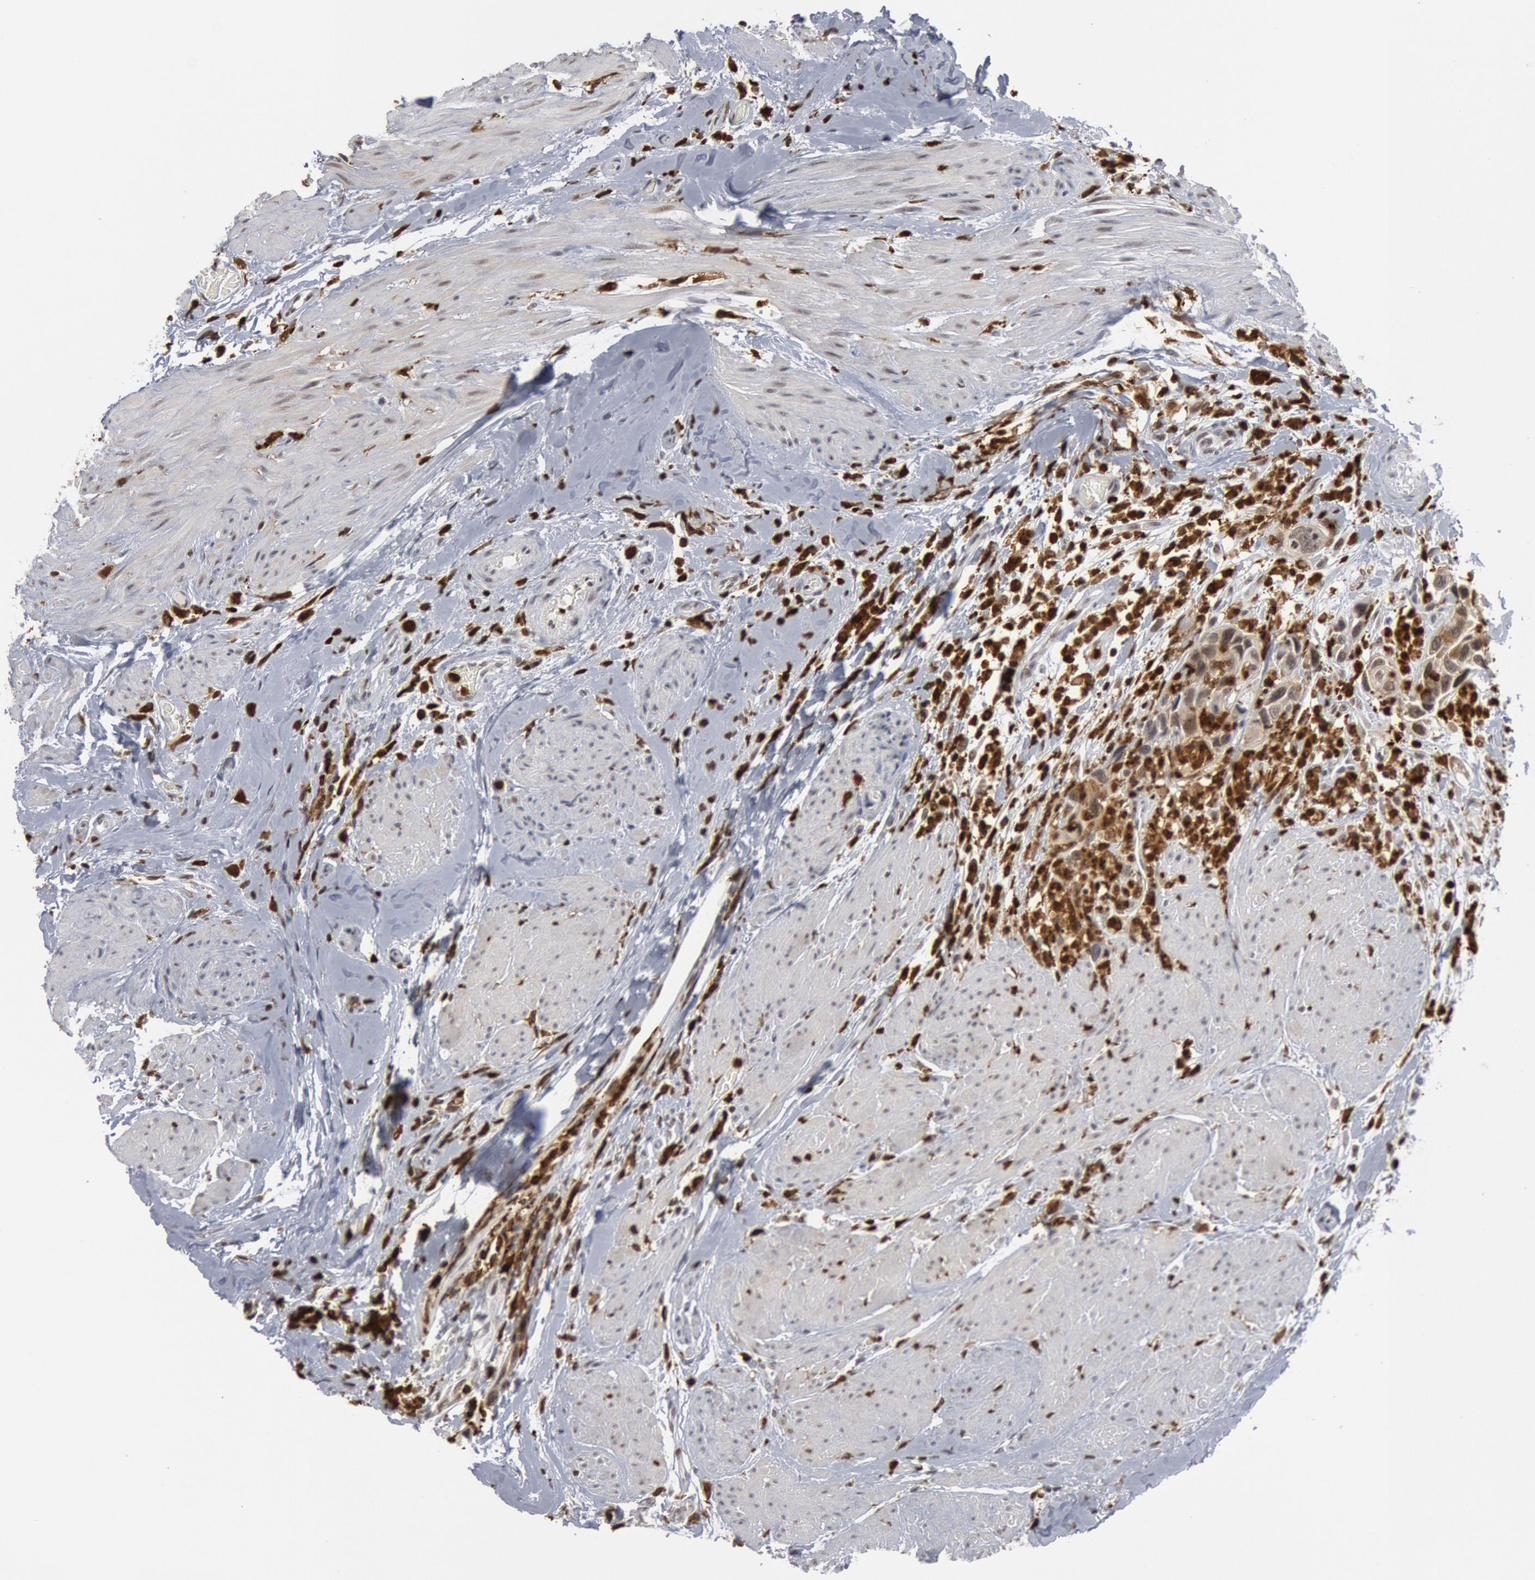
{"staining": {"intensity": "moderate", "quantity": ">75%", "location": "cytoplasmic/membranous,nuclear"}, "tissue": "urothelial cancer", "cell_type": "Tumor cells", "image_type": "cancer", "snomed": [{"axis": "morphology", "description": "Urothelial carcinoma, High grade"}, {"axis": "topography", "description": "Urinary bladder"}], "caption": "Urothelial cancer tissue displays moderate cytoplasmic/membranous and nuclear positivity in about >75% of tumor cells, visualized by immunohistochemistry.", "gene": "PTPN6", "patient": {"sex": "male", "age": 66}}